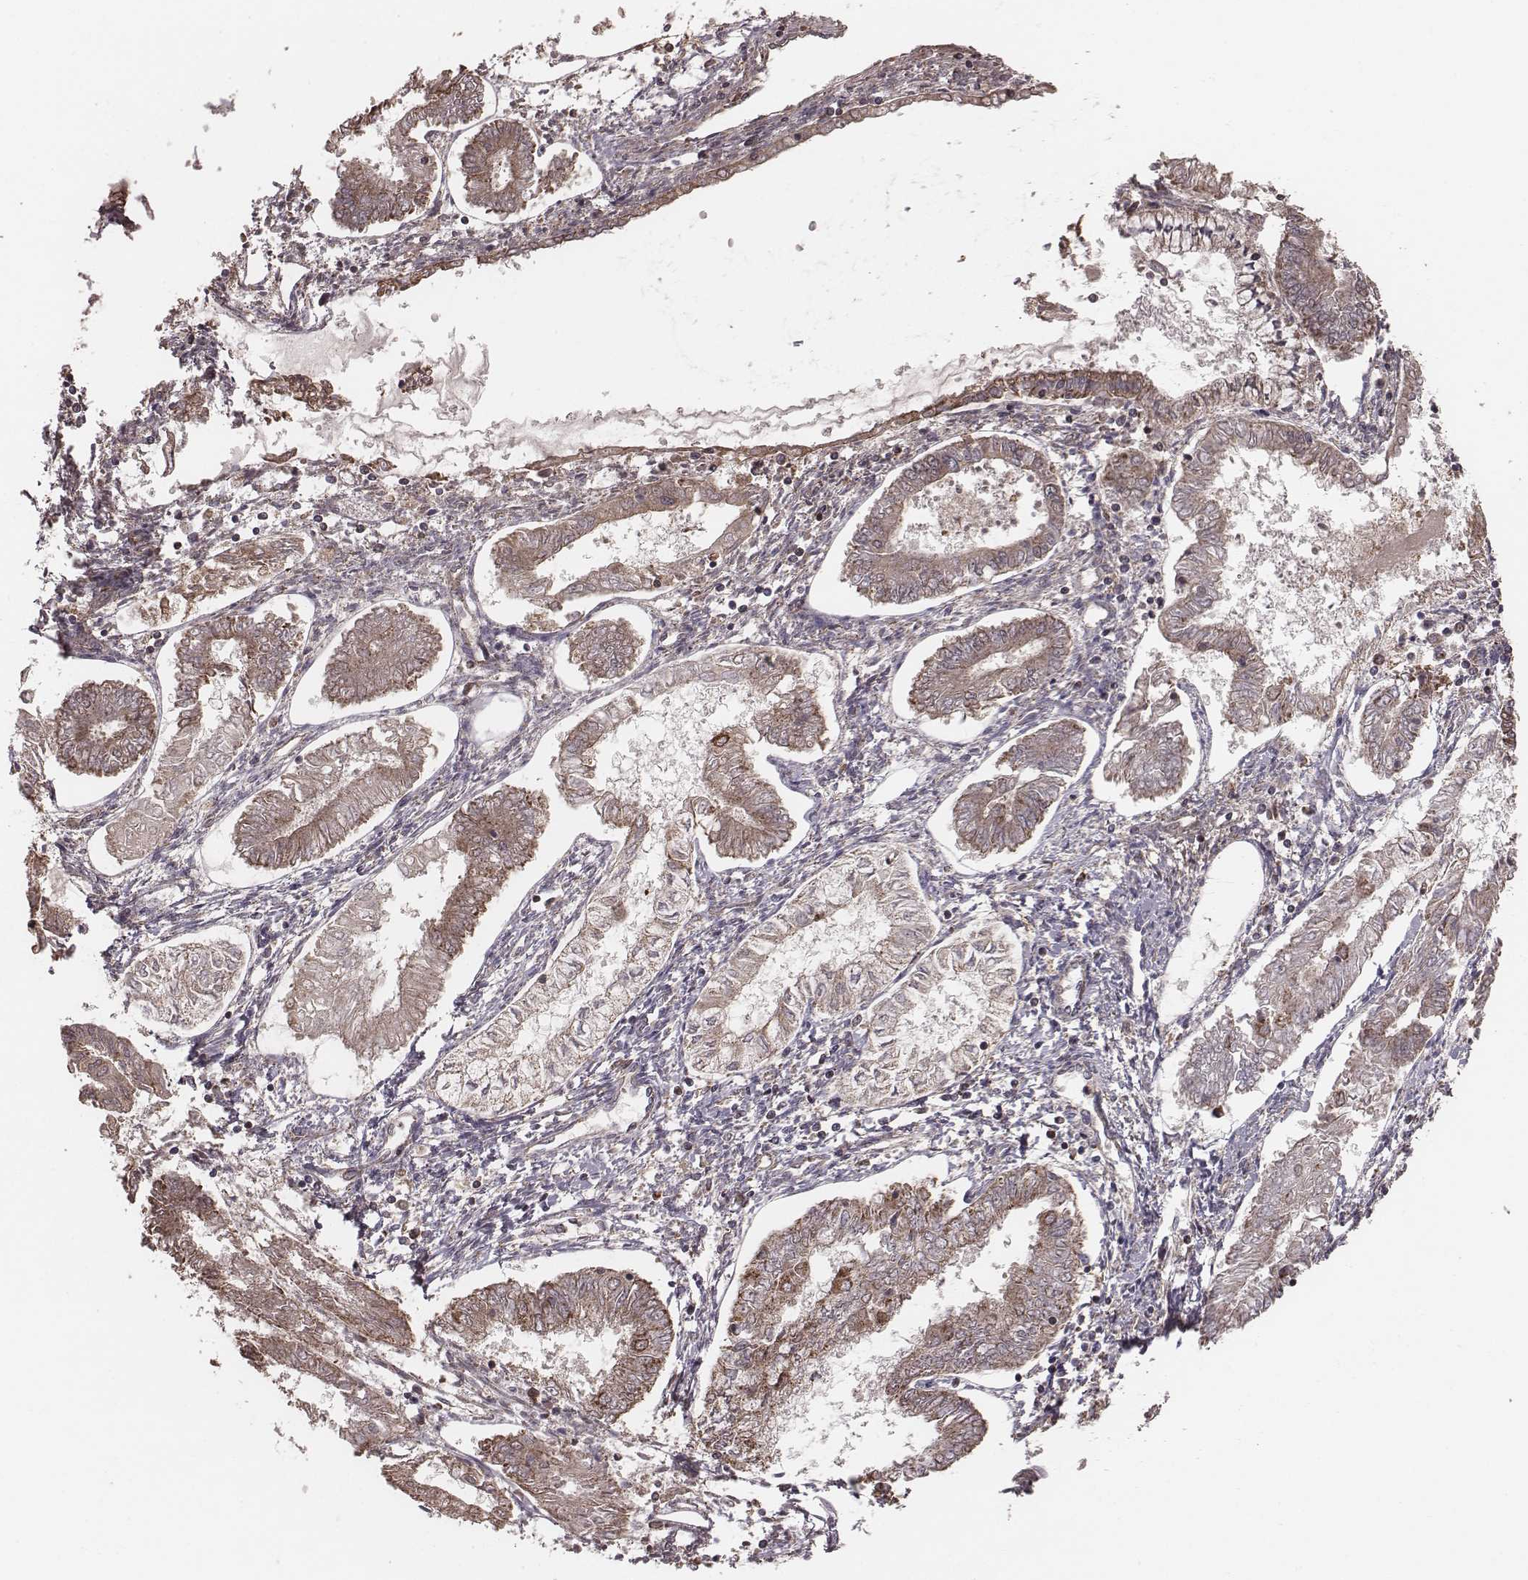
{"staining": {"intensity": "moderate", "quantity": ">75%", "location": "cytoplasmic/membranous"}, "tissue": "endometrial cancer", "cell_type": "Tumor cells", "image_type": "cancer", "snomed": [{"axis": "morphology", "description": "Adenocarcinoma, NOS"}, {"axis": "topography", "description": "Endometrium"}], "caption": "Immunohistochemistry histopathology image of human endometrial cancer (adenocarcinoma) stained for a protein (brown), which shows medium levels of moderate cytoplasmic/membranous staining in about >75% of tumor cells.", "gene": "PDCD2L", "patient": {"sex": "female", "age": 68}}